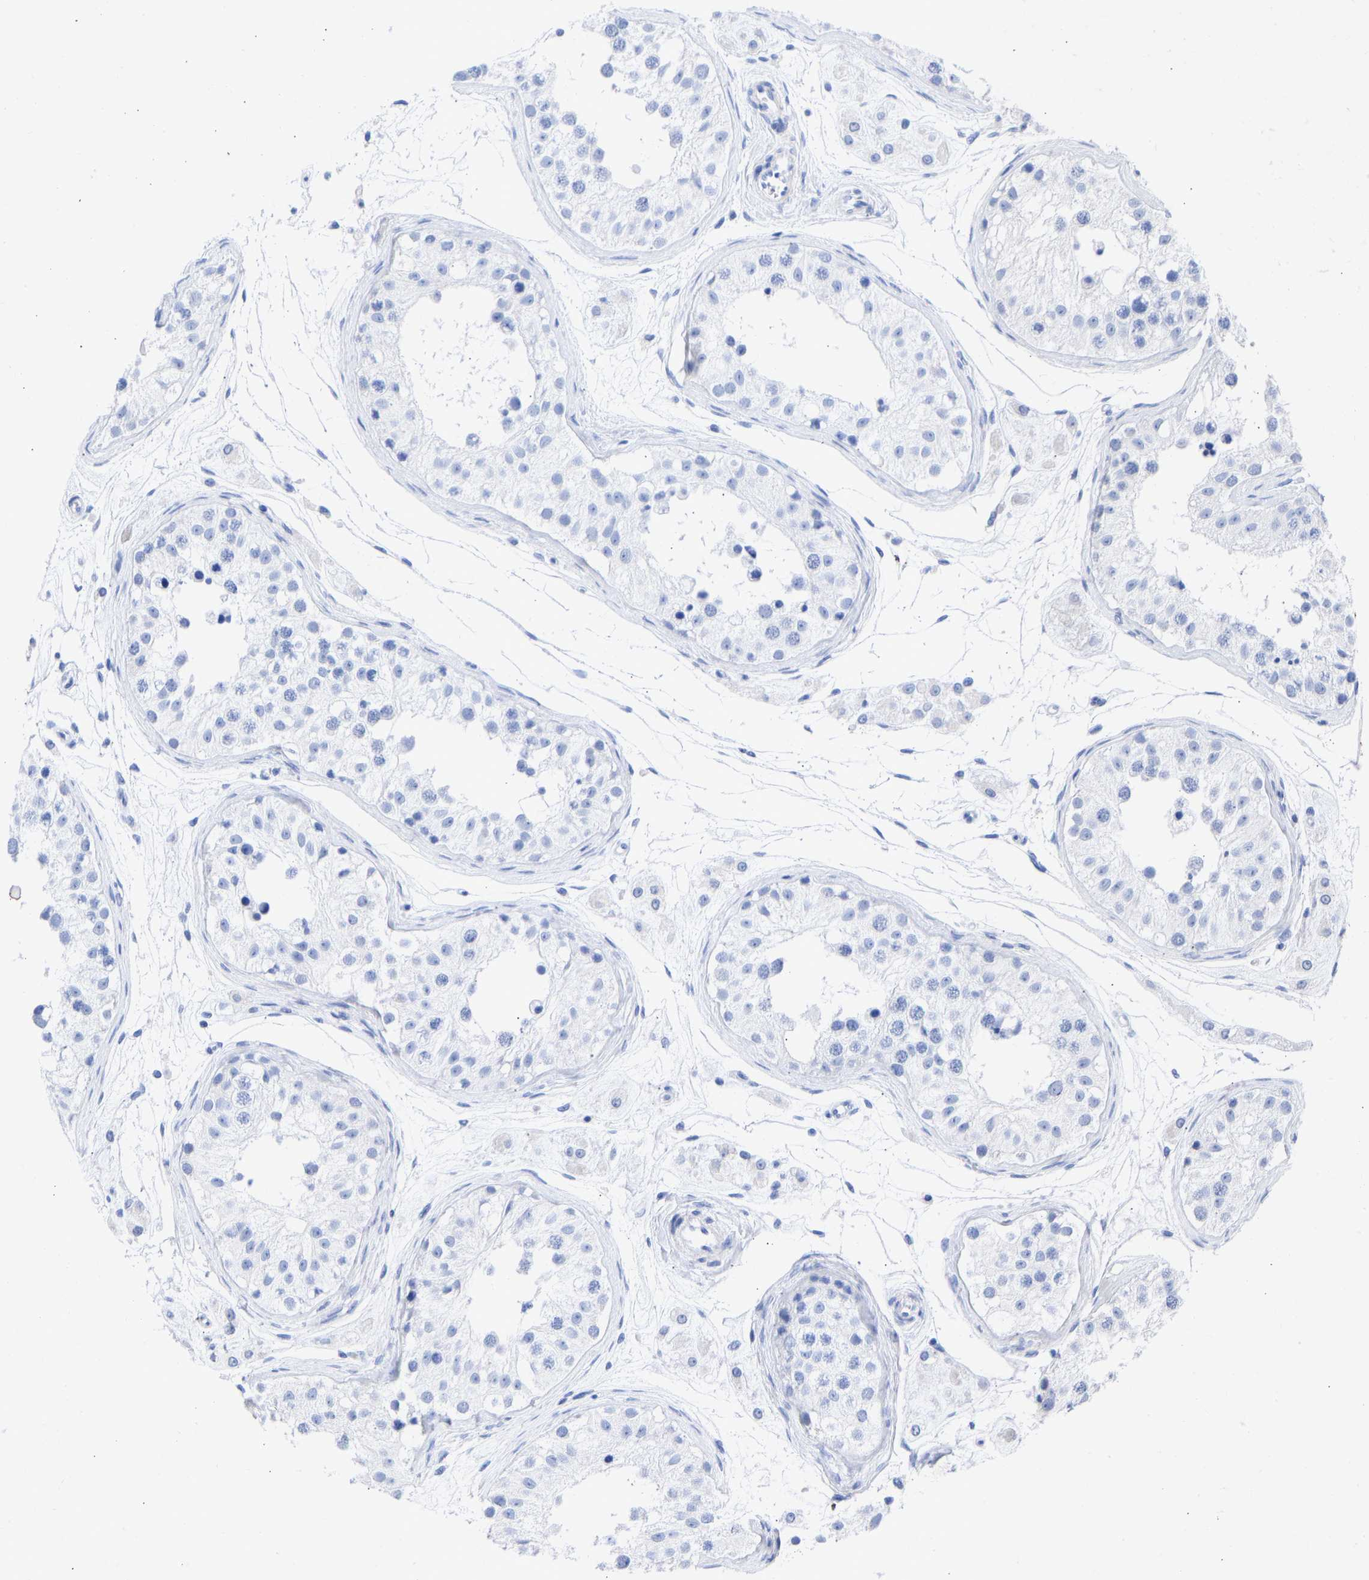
{"staining": {"intensity": "negative", "quantity": "none", "location": "none"}, "tissue": "testis", "cell_type": "Cells in seminiferous ducts", "image_type": "normal", "snomed": [{"axis": "morphology", "description": "Normal tissue, NOS"}, {"axis": "morphology", "description": "Adenocarcinoma, metastatic, NOS"}, {"axis": "topography", "description": "Testis"}], "caption": "This histopathology image is of normal testis stained with immunohistochemistry (IHC) to label a protein in brown with the nuclei are counter-stained blue. There is no expression in cells in seminiferous ducts.", "gene": "KRT1", "patient": {"sex": "male", "age": 26}}